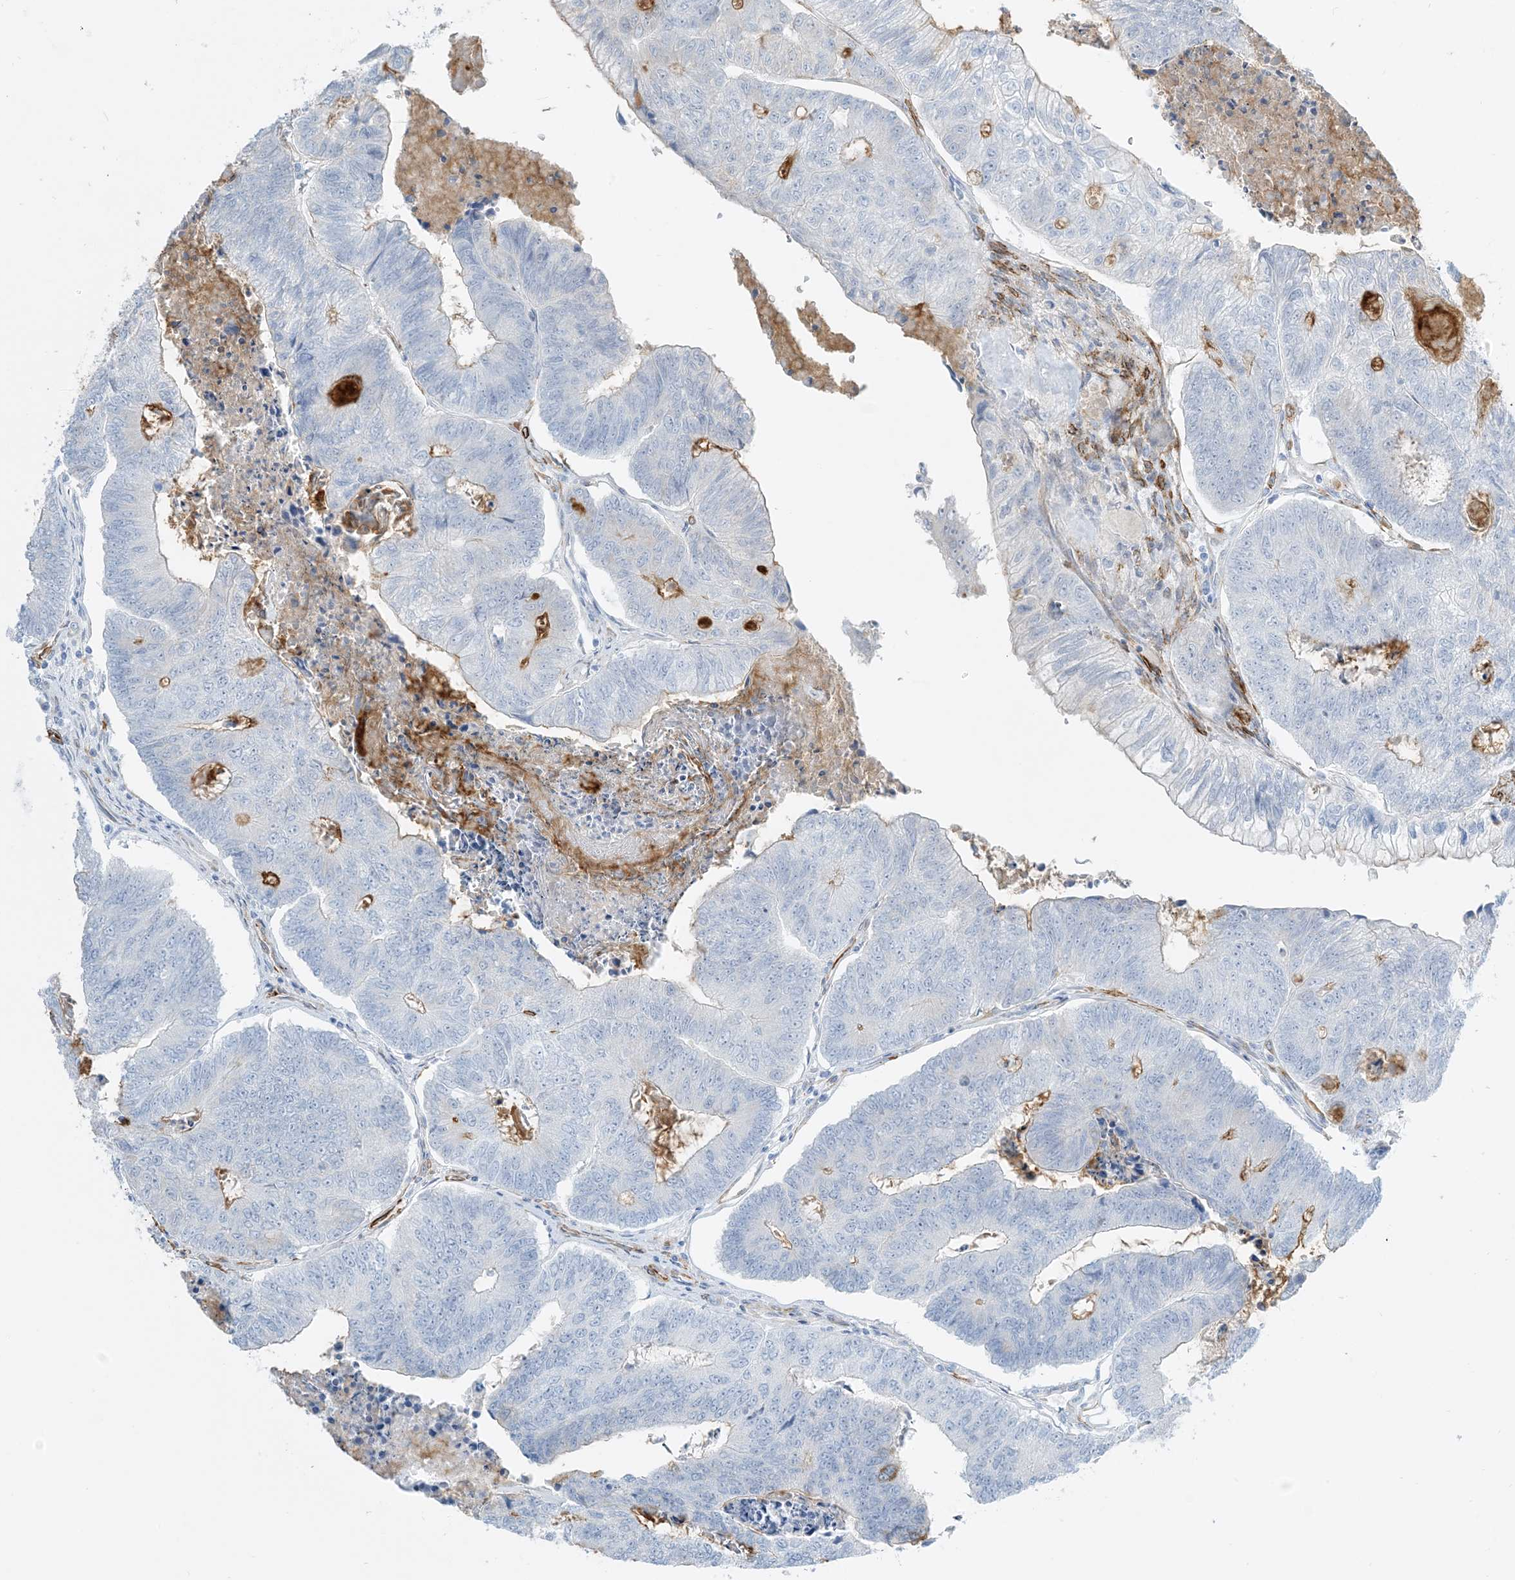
{"staining": {"intensity": "negative", "quantity": "none", "location": "none"}, "tissue": "colorectal cancer", "cell_type": "Tumor cells", "image_type": "cancer", "snomed": [{"axis": "morphology", "description": "Adenocarcinoma, NOS"}, {"axis": "topography", "description": "Colon"}], "caption": "Colorectal adenocarcinoma was stained to show a protein in brown. There is no significant expression in tumor cells. Brightfield microscopy of immunohistochemistry (IHC) stained with DAB (3,3'-diaminobenzidine) (brown) and hematoxylin (blue), captured at high magnification.", "gene": "EPS8L3", "patient": {"sex": "female", "age": 67}}